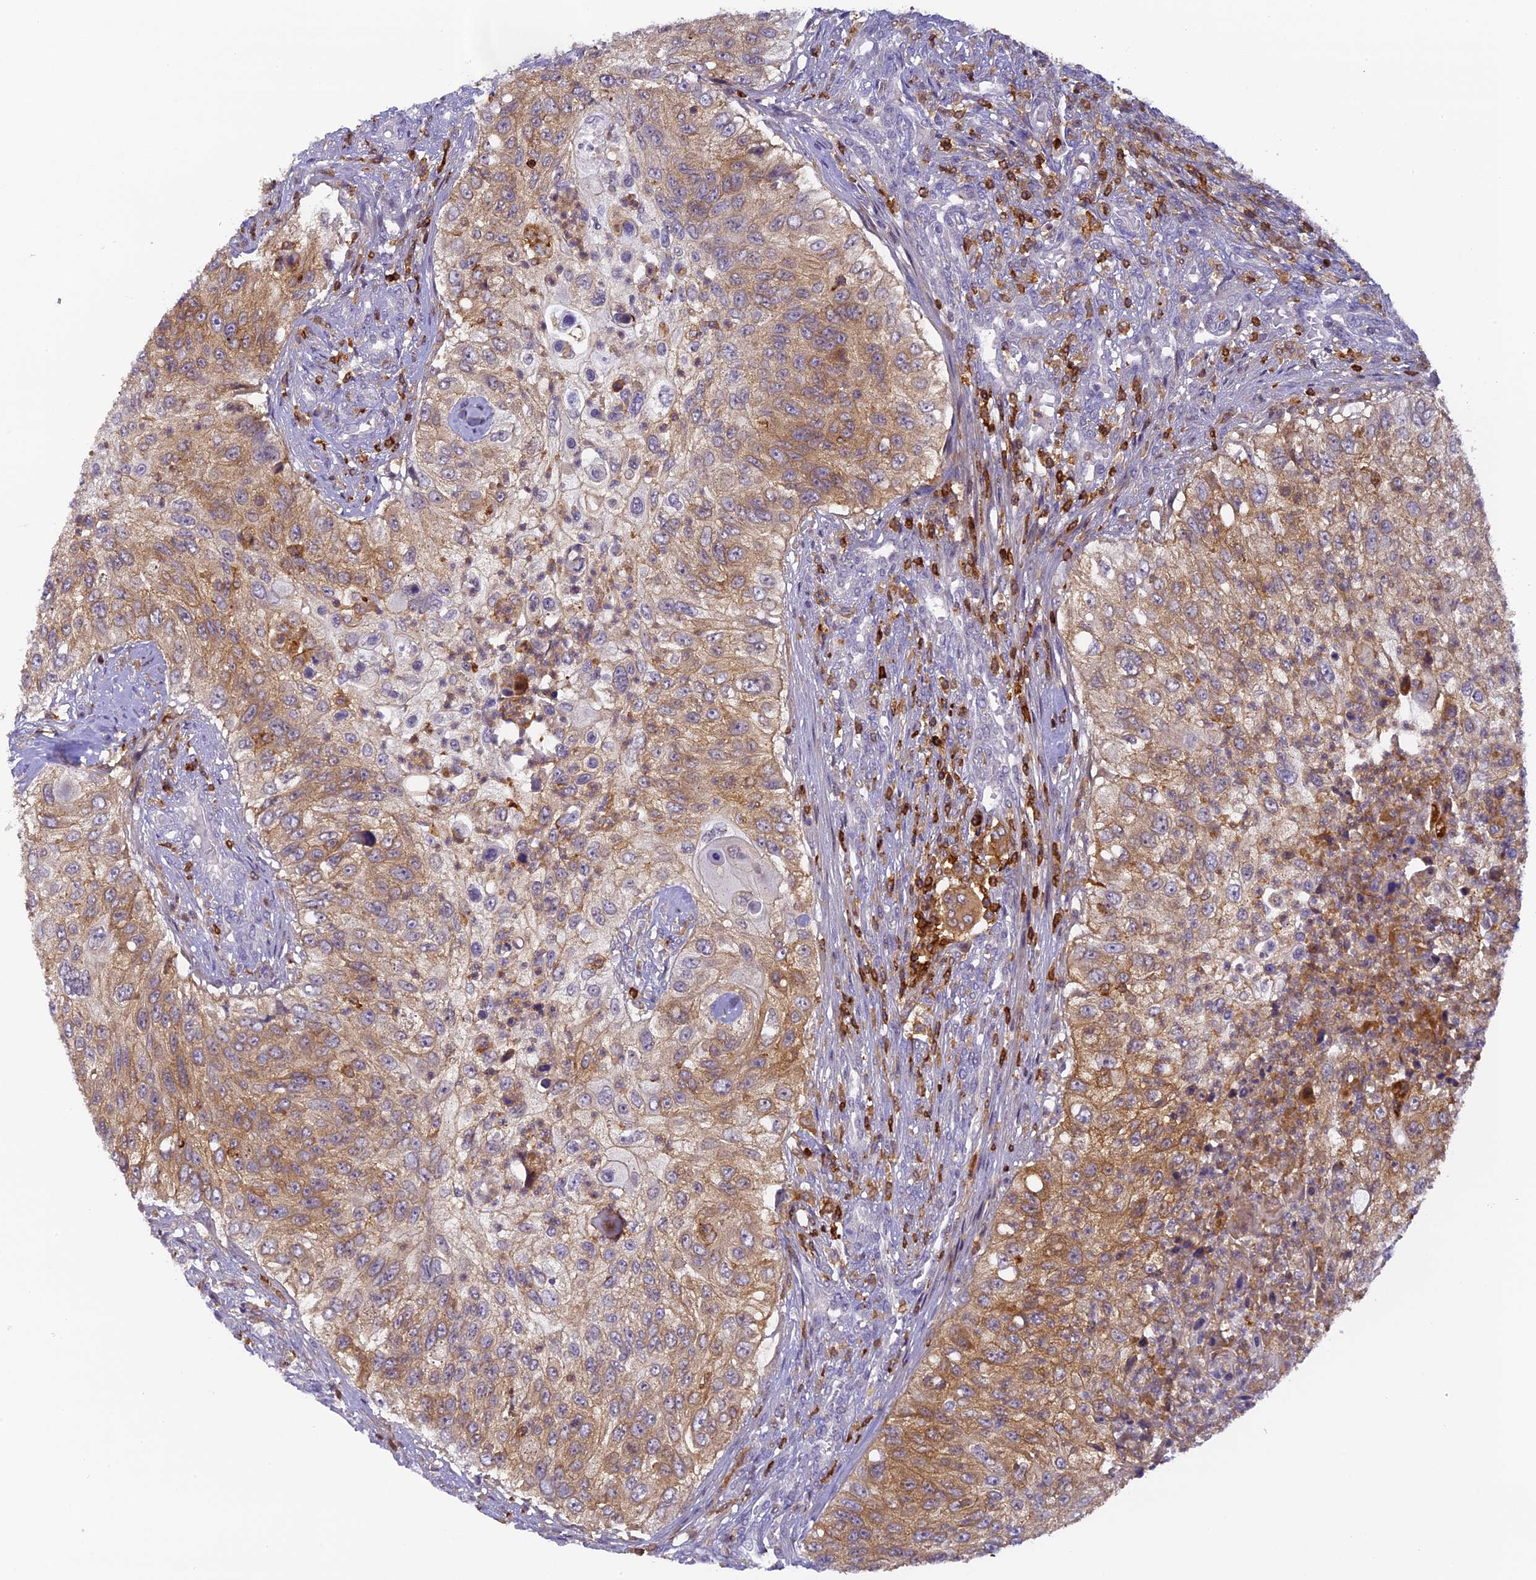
{"staining": {"intensity": "moderate", "quantity": ">75%", "location": "cytoplasmic/membranous"}, "tissue": "urothelial cancer", "cell_type": "Tumor cells", "image_type": "cancer", "snomed": [{"axis": "morphology", "description": "Urothelial carcinoma, High grade"}, {"axis": "topography", "description": "Urinary bladder"}], "caption": "Moderate cytoplasmic/membranous protein positivity is seen in approximately >75% of tumor cells in urothelial cancer. The staining was performed using DAB (3,3'-diaminobenzidine), with brown indicating positive protein expression. Nuclei are stained blue with hematoxylin.", "gene": "FYB1", "patient": {"sex": "female", "age": 60}}